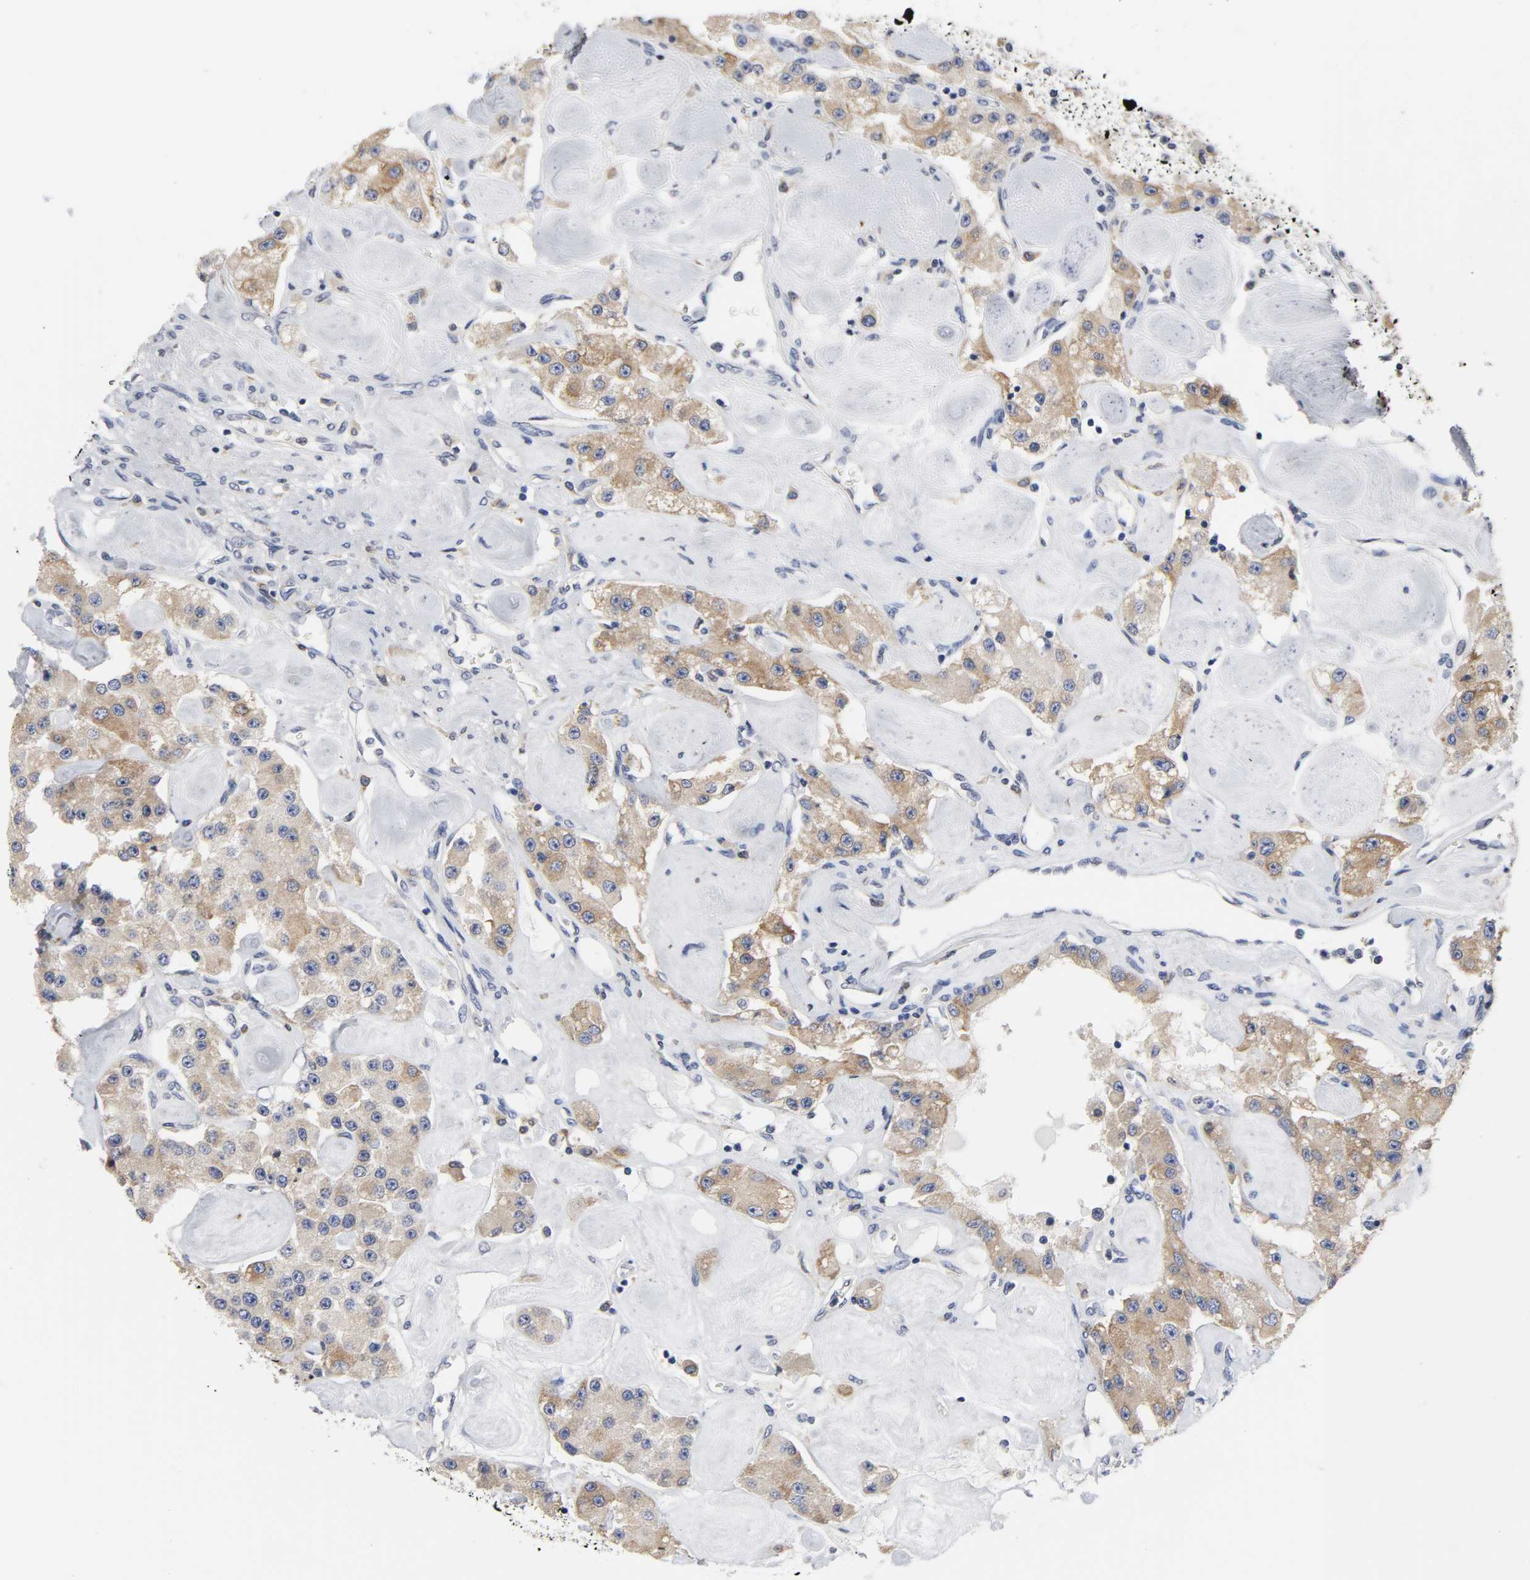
{"staining": {"intensity": "weak", "quantity": ">75%", "location": "cytoplasmic/membranous"}, "tissue": "carcinoid", "cell_type": "Tumor cells", "image_type": "cancer", "snomed": [{"axis": "morphology", "description": "Carcinoid, malignant, NOS"}, {"axis": "topography", "description": "Pancreas"}], "caption": "DAB (3,3'-diaminobenzidine) immunohistochemical staining of human malignant carcinoid reveals weak cytoplasmic/membranous protein positivity in approximately >75% of tumor cells.", "gene": "HCK", "patient": {"sex": "male", "age": 41}}